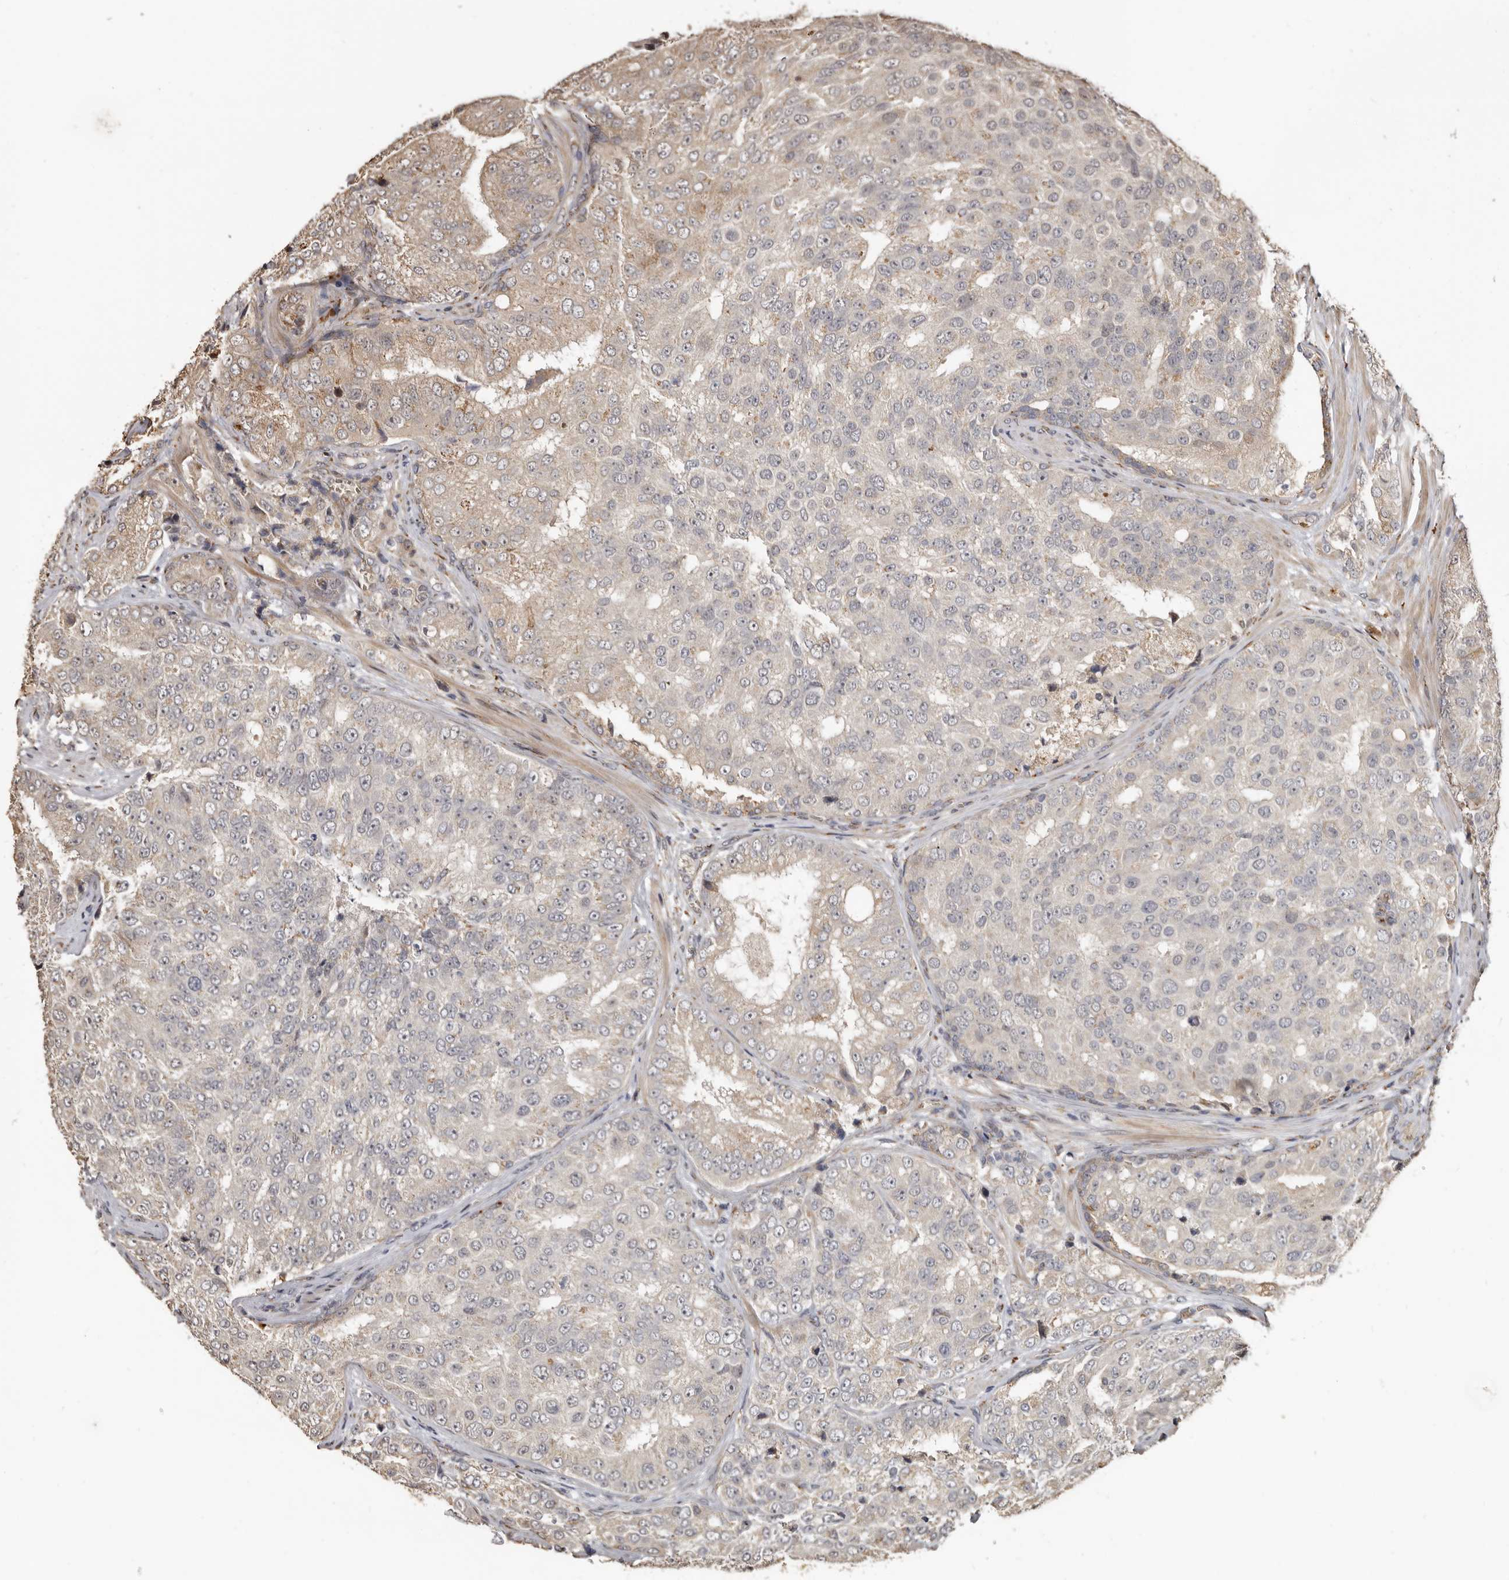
{"staining": {"intensity": "weak", "quantity": "25%-75%", "location": "cytoplasmic/membranous"}, "tissue": "prostate cancer", "cell_type": "Tumor cells", "image_type": "cancer", "snomed": [{"axis": "morphology", "description": "Adenocarcinoma, High grade"}, {"axis": "topography", "description": "Prostate"}], "caption": "Protein expression analysis of prostate cancer shows weak cytoplasmic/membranous expression in about 25%-75% of tumor cells.", "gene": "ENTREP1", "patient": {"sex": "male", "age": 58}}